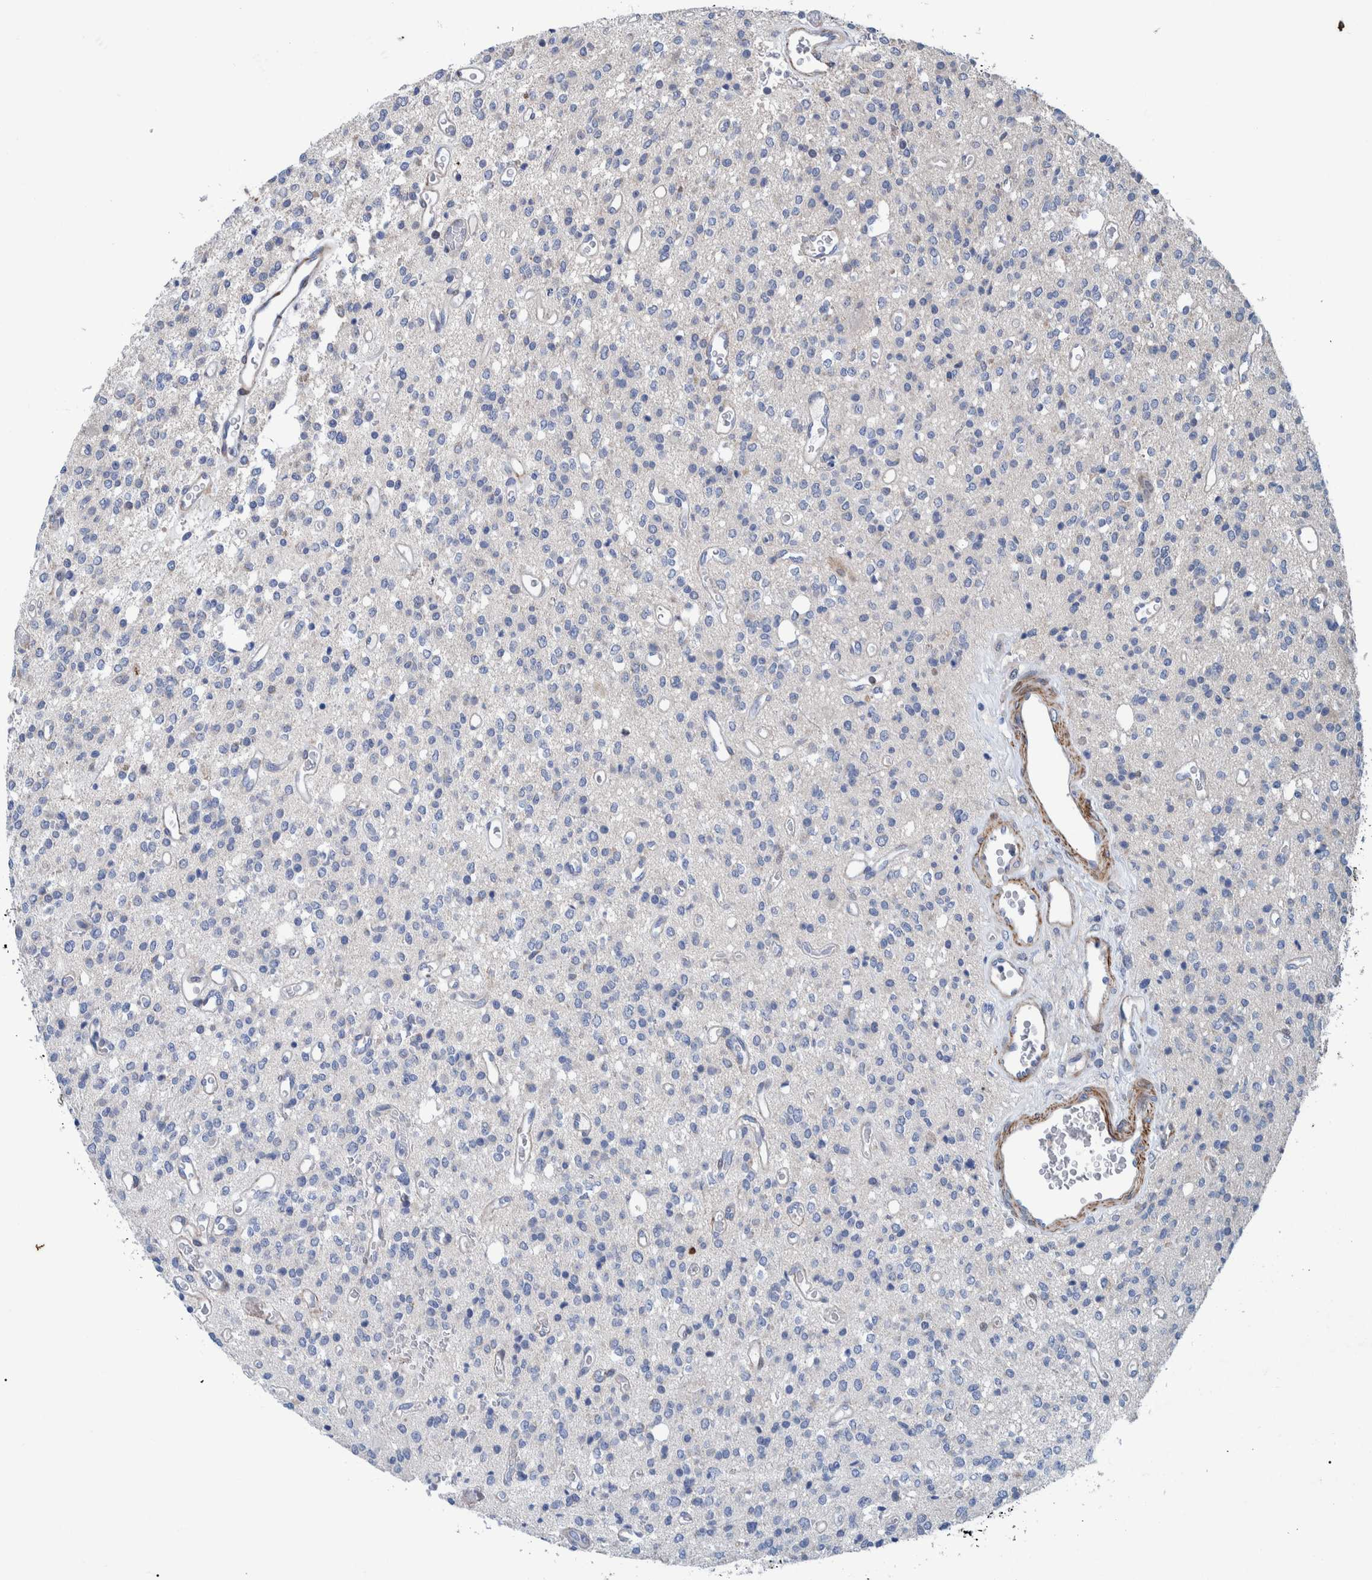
{"staining": {"intensity": "negative", "quantity": "none", "location": "none"}, "tissue": "glioma", "cell_type": "Tumor cells", "image_type": "cancer", "snomed": [{"axis": "morphology", "description": "Glioma, malignant, High grade"}, {"axis": "topography", "description": "Brain"}], "caption": "This is an immunohistochemistry histopathology image of glioma. There is no staining in tumor cells.", "gene": "MKS1", "patient": {"sex": "male", "age": 34}}